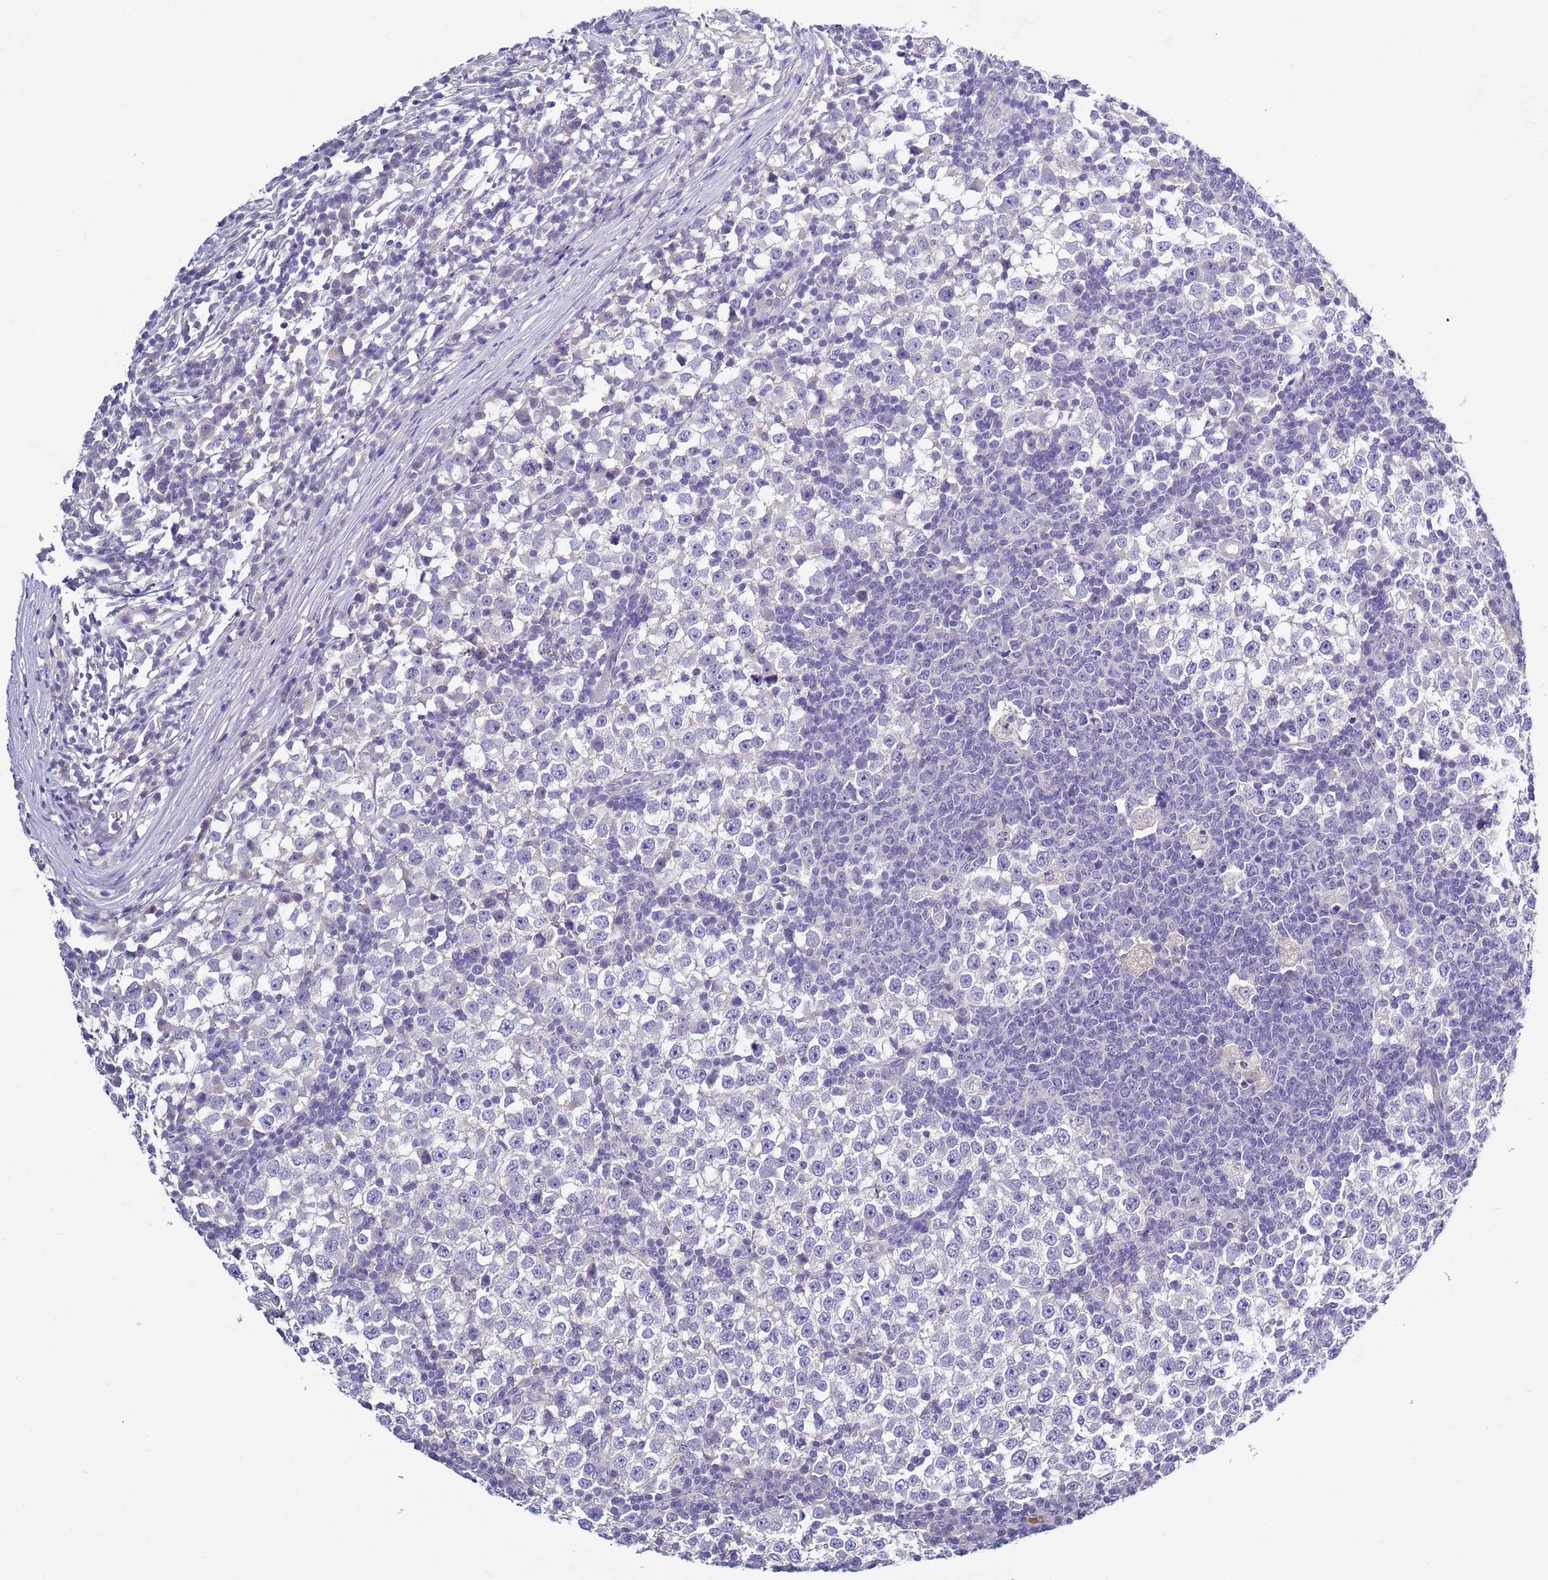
{"staining": {"intensity": "negative", "quantity": "none", "location": "none"}, "tissue": "testis cancer", "cell_type": "Tumor cells", "image_type": "cancer", "snomed": [{"axis": "morphology", "description": "Seminoma, NOS"}, {"axis": "topography", "description": "Testis"}], "caption": "Immunohistochemistry micrograph of testis cancer (seminoma) stained for a protein (brown), which reveals no expression in tumor cells. (DAB immunohistochemistry (IHC) visualized using brightfield microscopy, high magnification).", "gene": "TRIM51", "patient": {"sex": "male", "age": 65}}